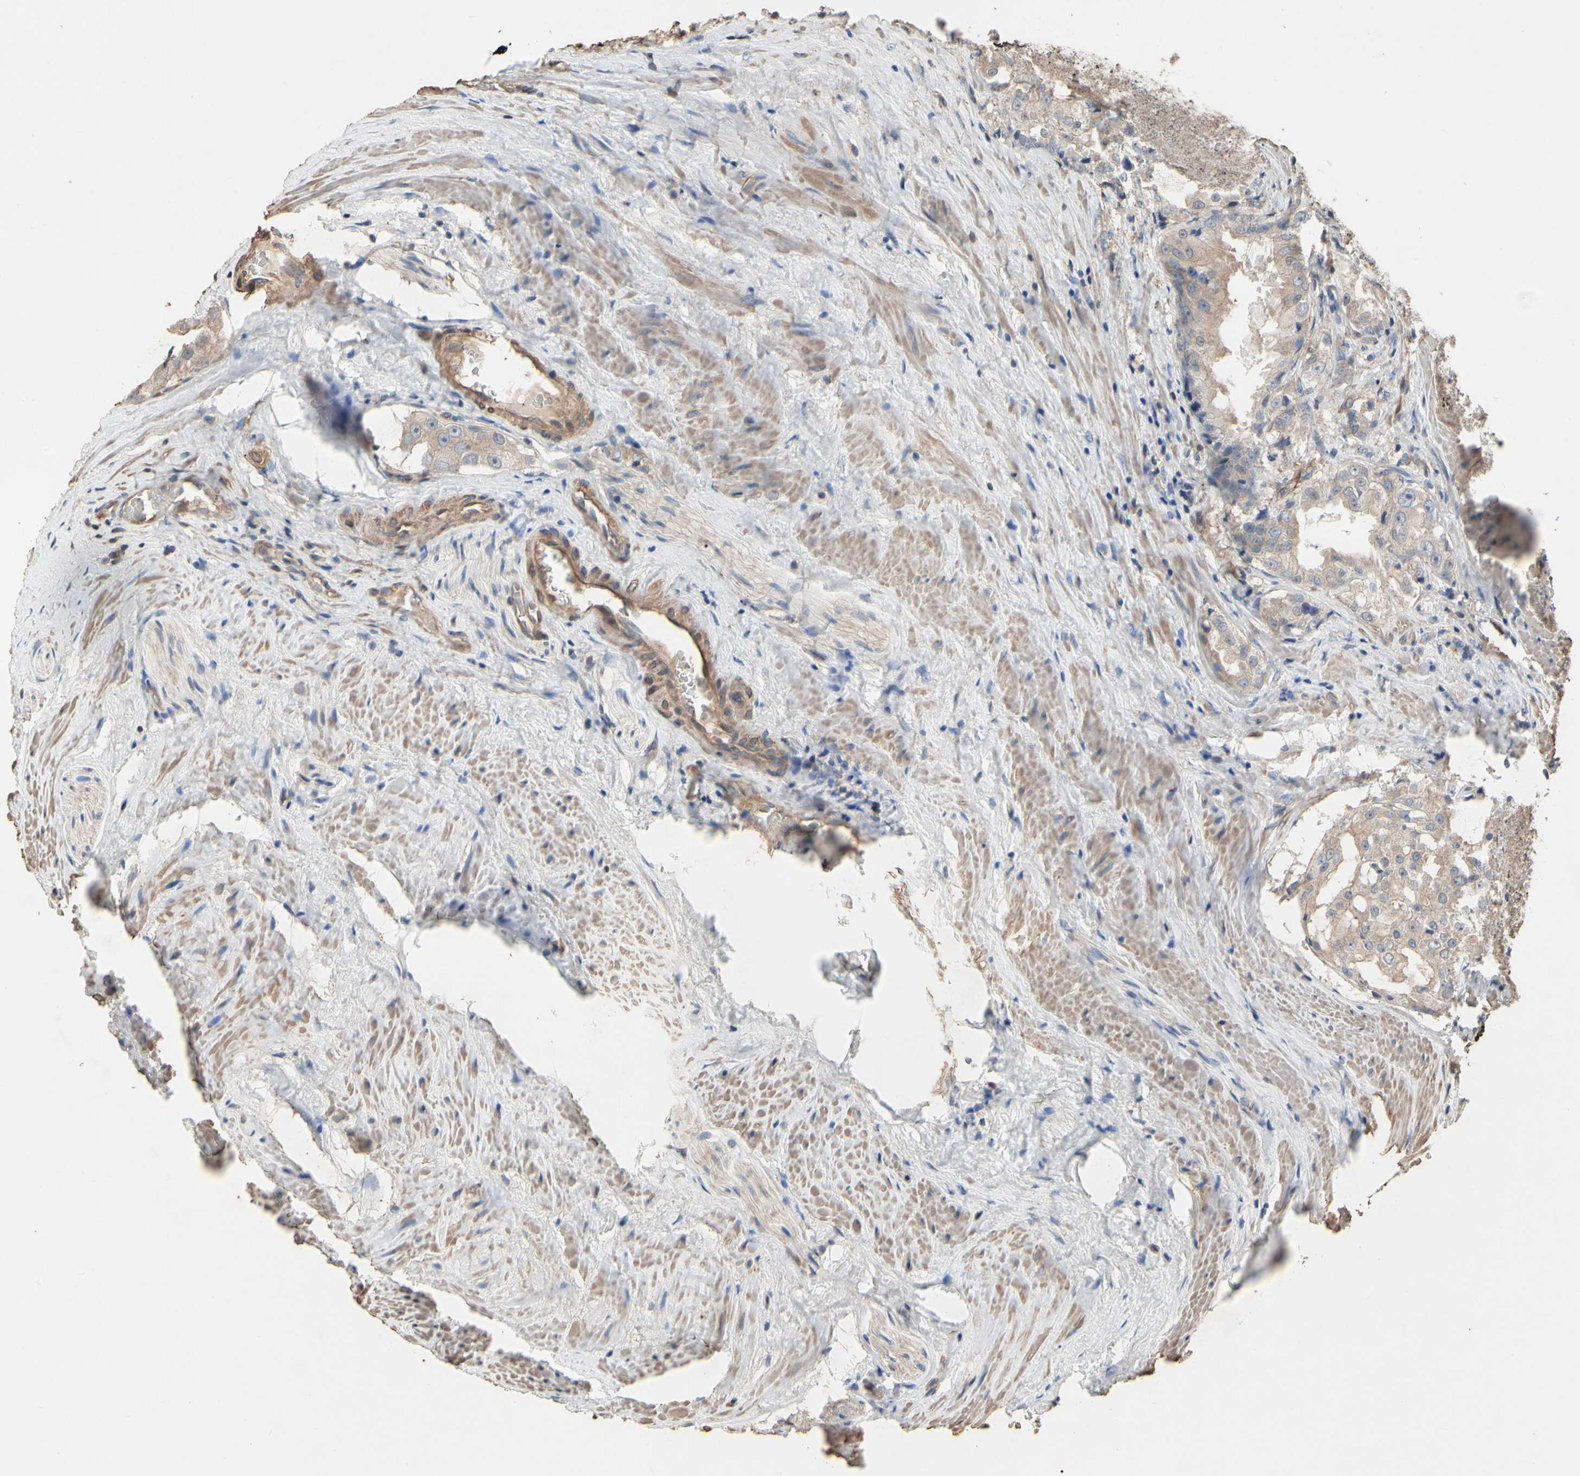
{"staining": {"intensity": "weak", "quantity": ">75%", "location": "cytoplasmic/membranous"}, "tissue": "prostate cancer", "cell_type": "Tumor cells", "image_type": "cancer", "snomed": [{"axis": "morphology", "description": "Adenocarcinoma, High grade"}, {"axis": "topography", "description": "Prostate"}], "caption": "Weak cytoplasmic/membranous protein staining is identified in about >75% of tumor cells in prostate cancer.", "gene": "PDZK1", "patient": {"sex": "male", "age": 73}}